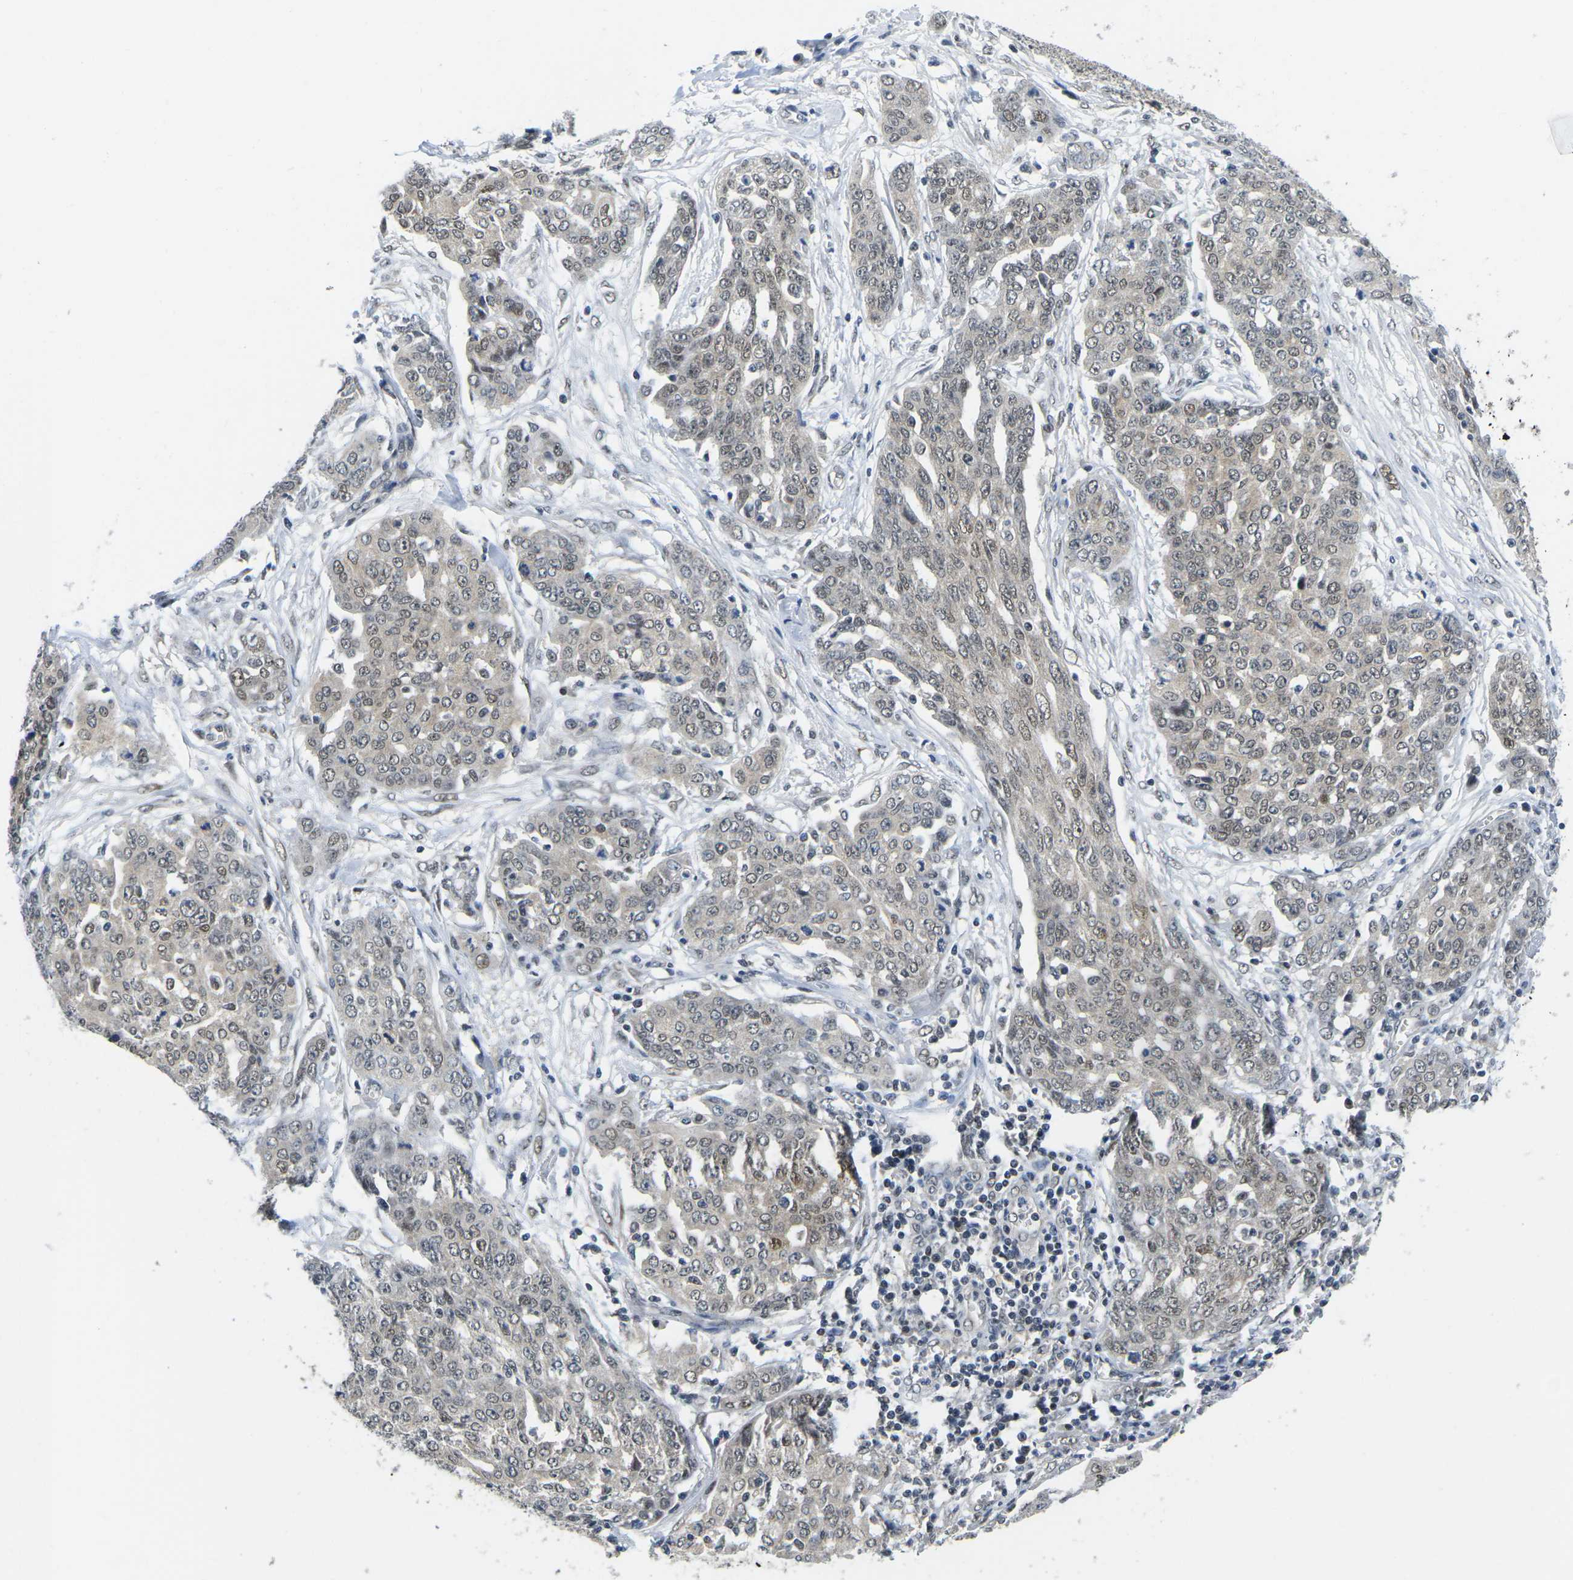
{"staining": {"intensity": "moderate", "quantity": "<25%", "location": "cytoplasmic/membranous,nuclear"}, "tissue": "ovarian cancer", "cell_type": "Tumor cells", "image_type": "cancer", "snomed": [{"axis": "morphology", "description": "Cystadenocarcinoma, serous, NOS"}, {"axis": "topography", "description": "Soft tissue"}, {"axis": "topography", "description": "Ovary"}], "caption": "Immunohistochemistry (DAB) staining of ovarian cancer (serous cystadenocarcinoma) exhibits moderate cytoplasmic/membranous and nuclear protein staining in about <25% of tumor cells.", "gene": "UBA7", "patient": {"sex": "female", "age": 57}}